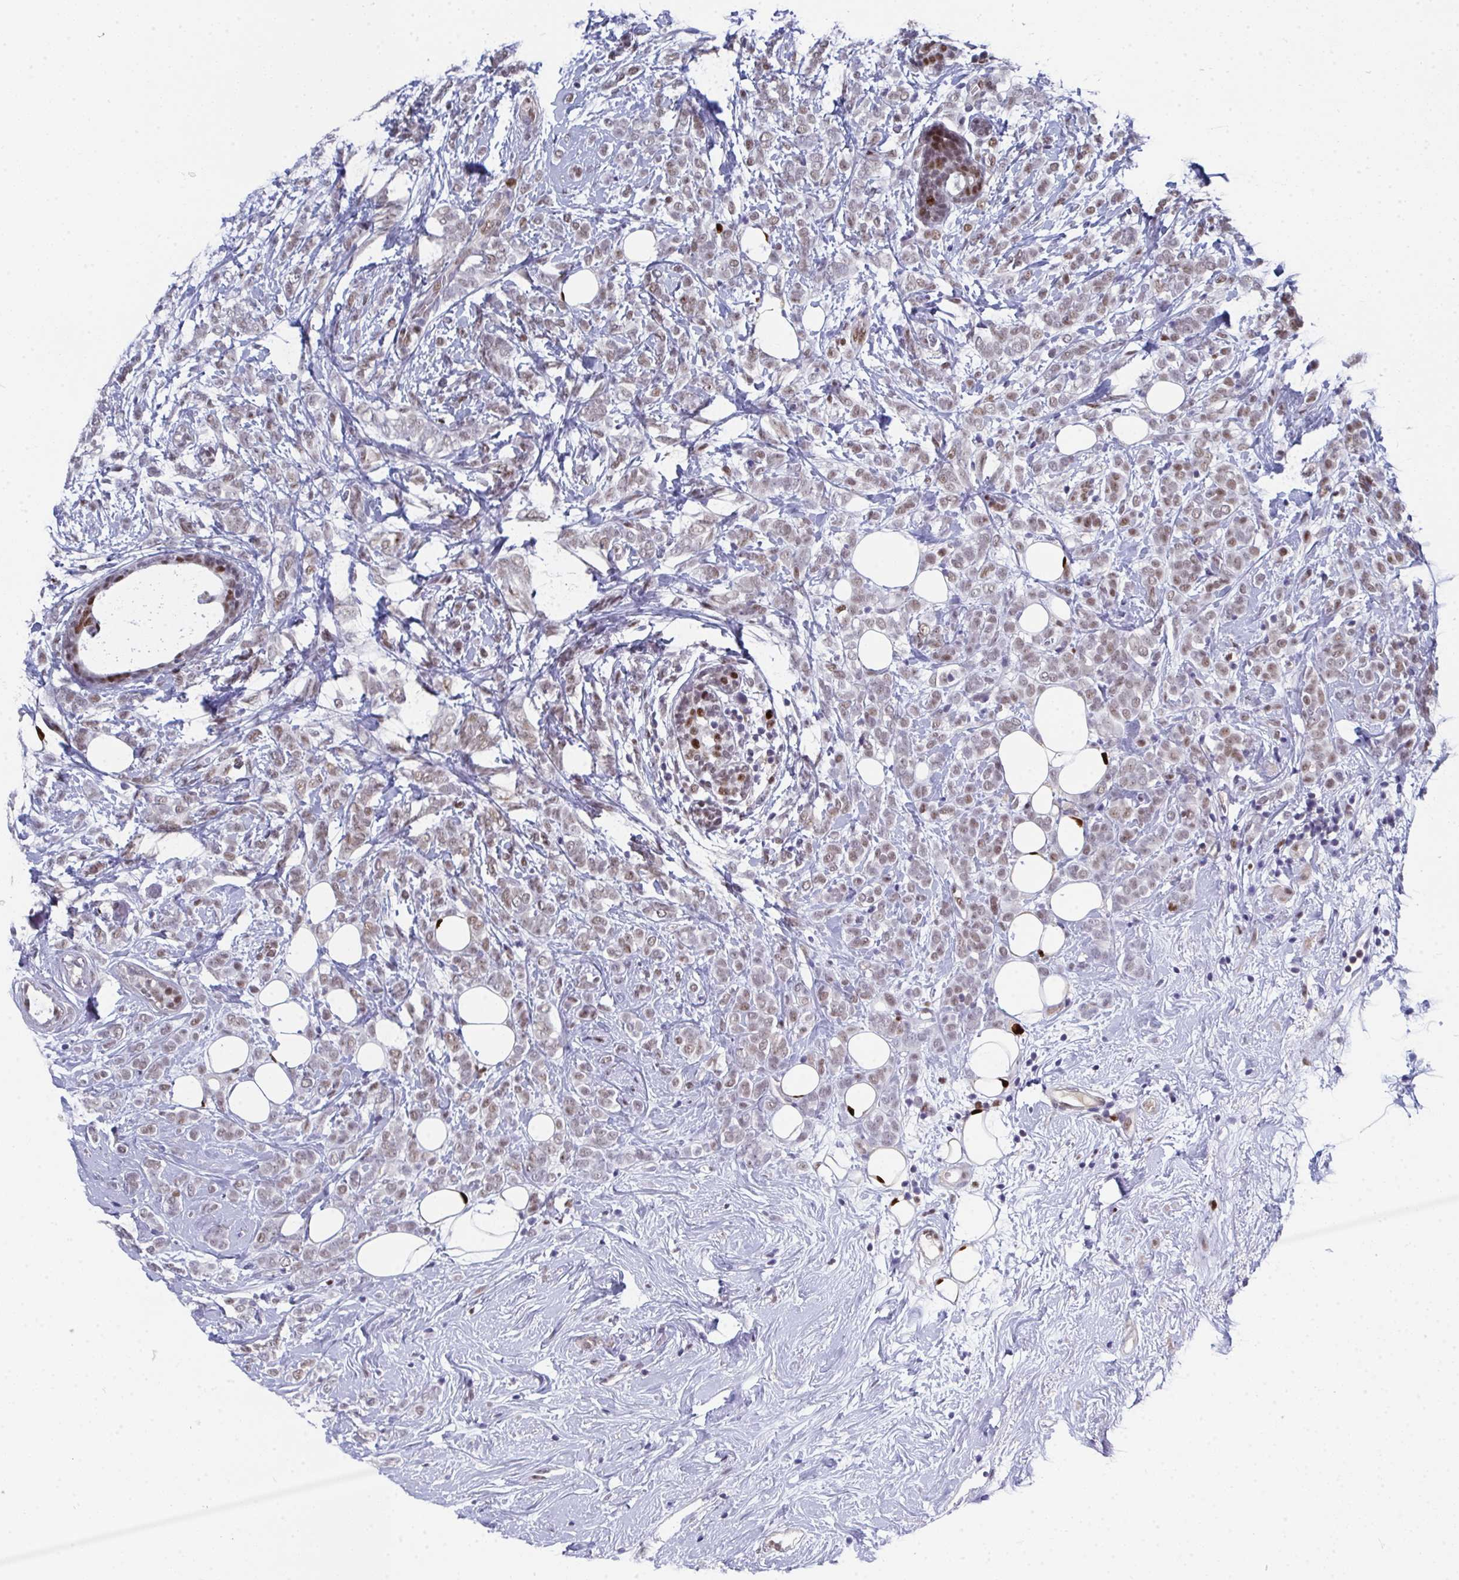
{"staining": {"intensity": "weak", "quantity": ">75%", "location": "nuclear"}, "tissue": "breast cancer", "cell_type": "Tumor cells", "image_type": "cancer", "snomed": [{"axis": "morphology", "description": "Lobular carcinoma"}, {"axis": "topography", "description": "Breast"}], "caption": "Protein analysis of breast cancer (lobular carcinoma) tissue reveals weak nuclear staining in about >75% of tumor cells.", "gene": "JDP2", "patient": {"sex": "female", "age": 49}}